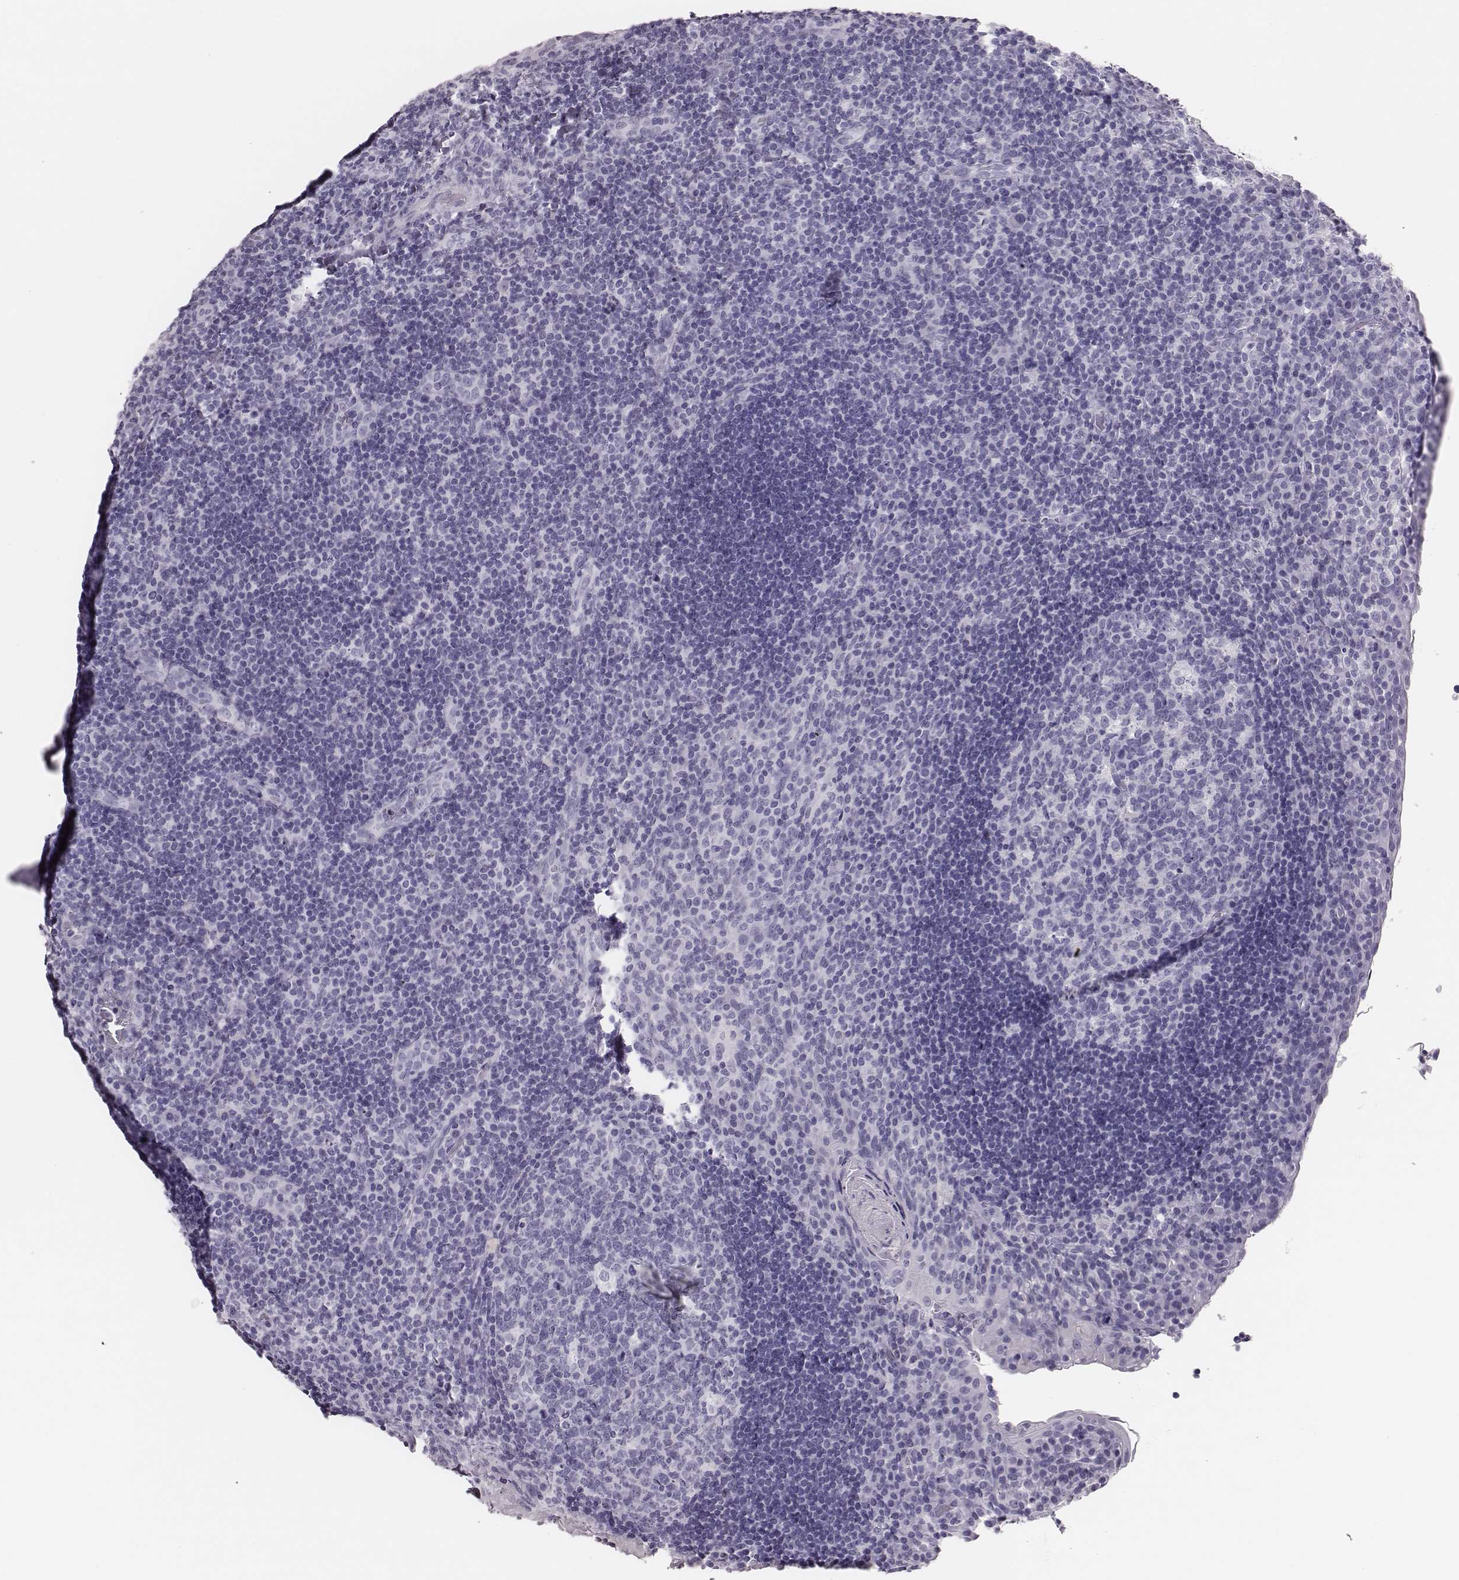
{"staining": {"intensity": "negative", "quantity": "none", "location": "none"}, "tissue": "tonsil", "cell_type": "Germinal center cells", "image_type": "normal", "snomed": [{"axis": "morphology", "description": "Normal tissue, NOS"}, {"axis": "topography", "description": "Tonsil"}], "caption": "An immunohistochemistry photomicrograph of unremarkable tonsil is shown. There is no staining in germinal center cells of tonsil.", "gene": "H1", "patient": {"sex": "male", "age": 17}}